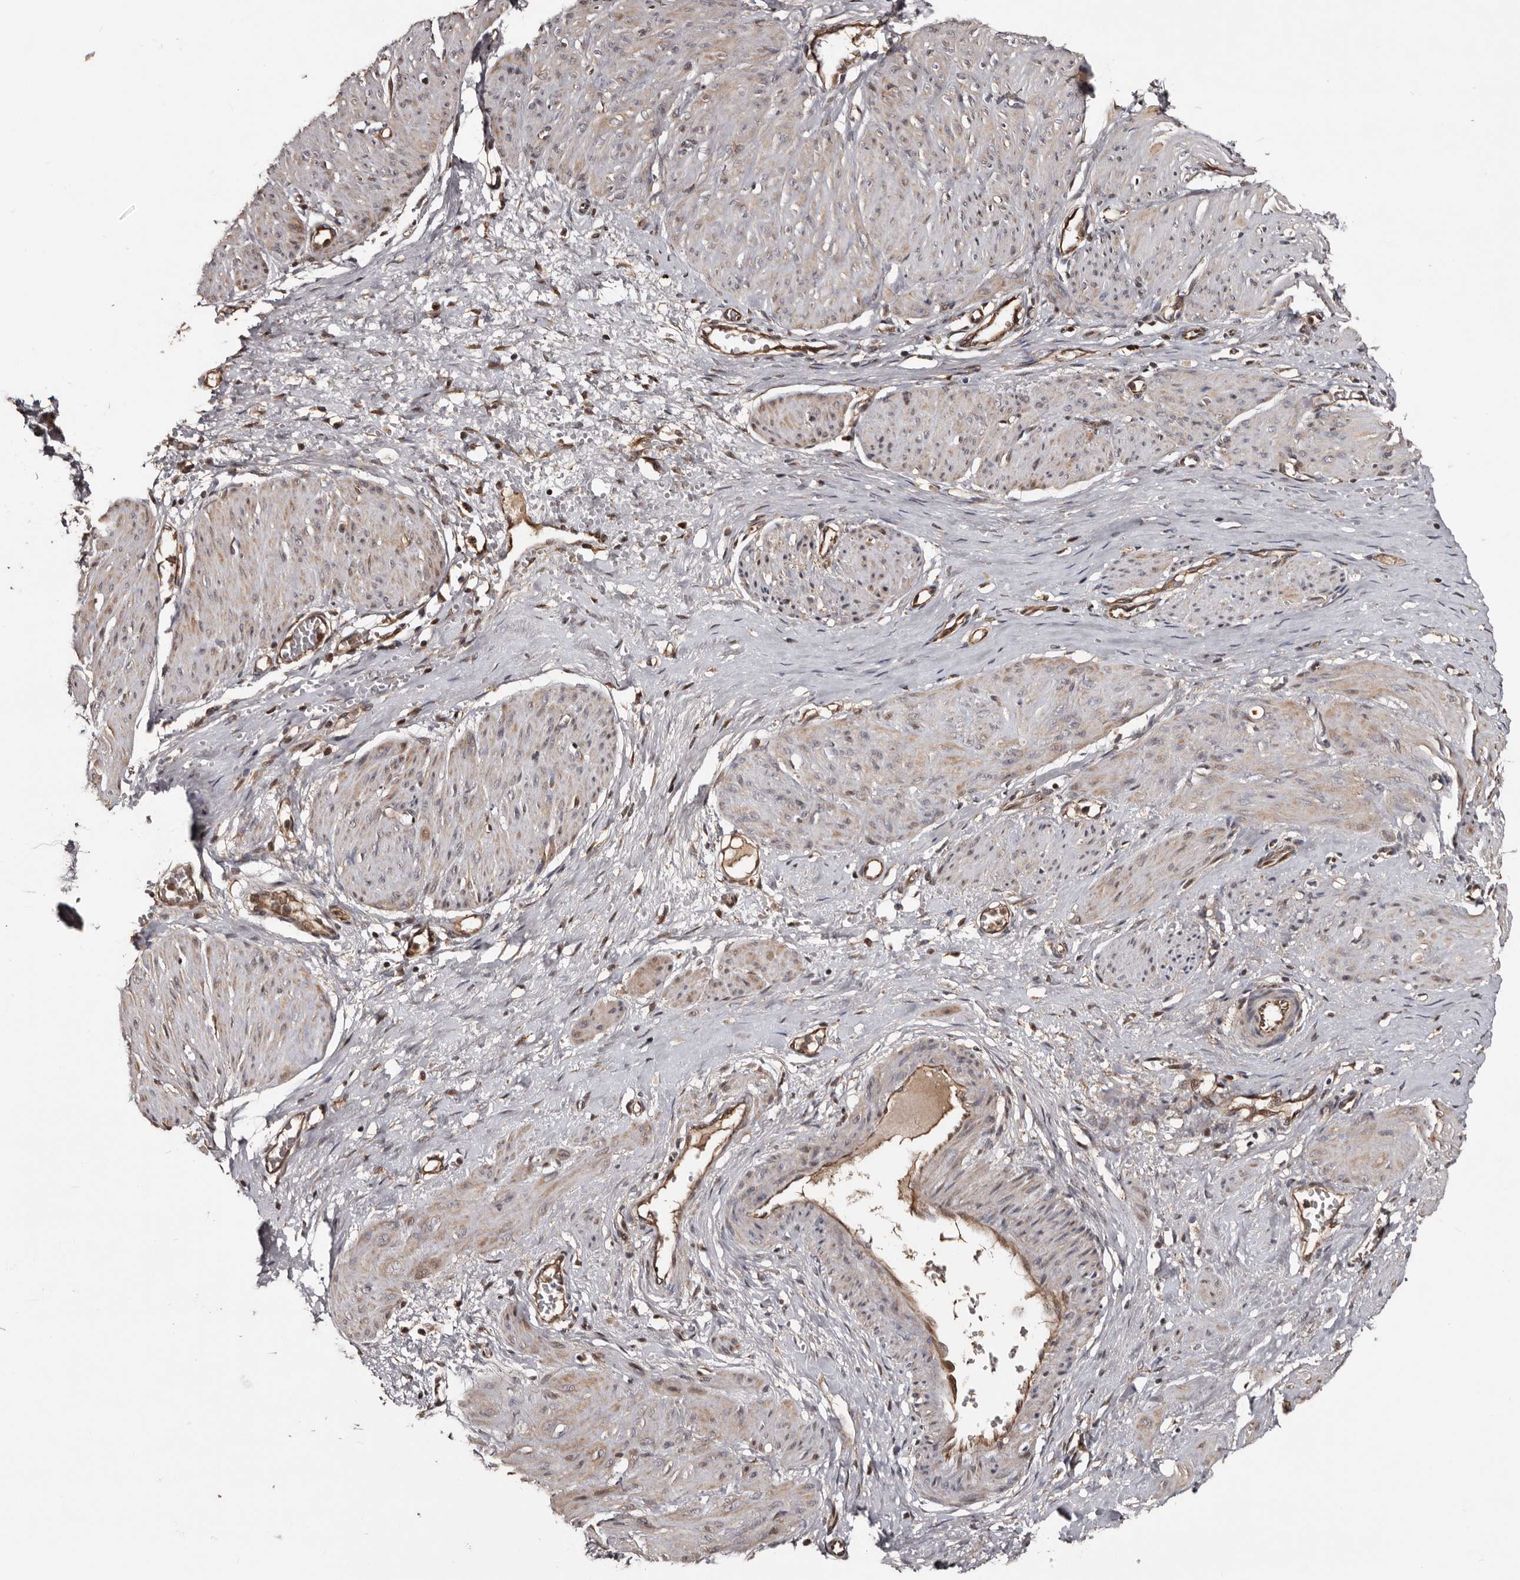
{"staining": {"intensity": "moderate", "quantity": "25%-75%", "location": "cytoplasmic/membranous"}, "tissue": "smooth muscle", "cell_type": "Smooth muscle cells", "image_type": "normal", "snomed": [{"axis": "morphology", "description": "Normal tissue, NOS"}, {"axis": "topography", "description": "Endometrium"}], "caption": "Smooth muscle stained with a brown dye displays moderate cytoplasmic/membranous positive expression in about 25%-75% of smooth muscle cells.", "gene": "SERTAD4", "patient": {"sex": "female", "age": 33}}